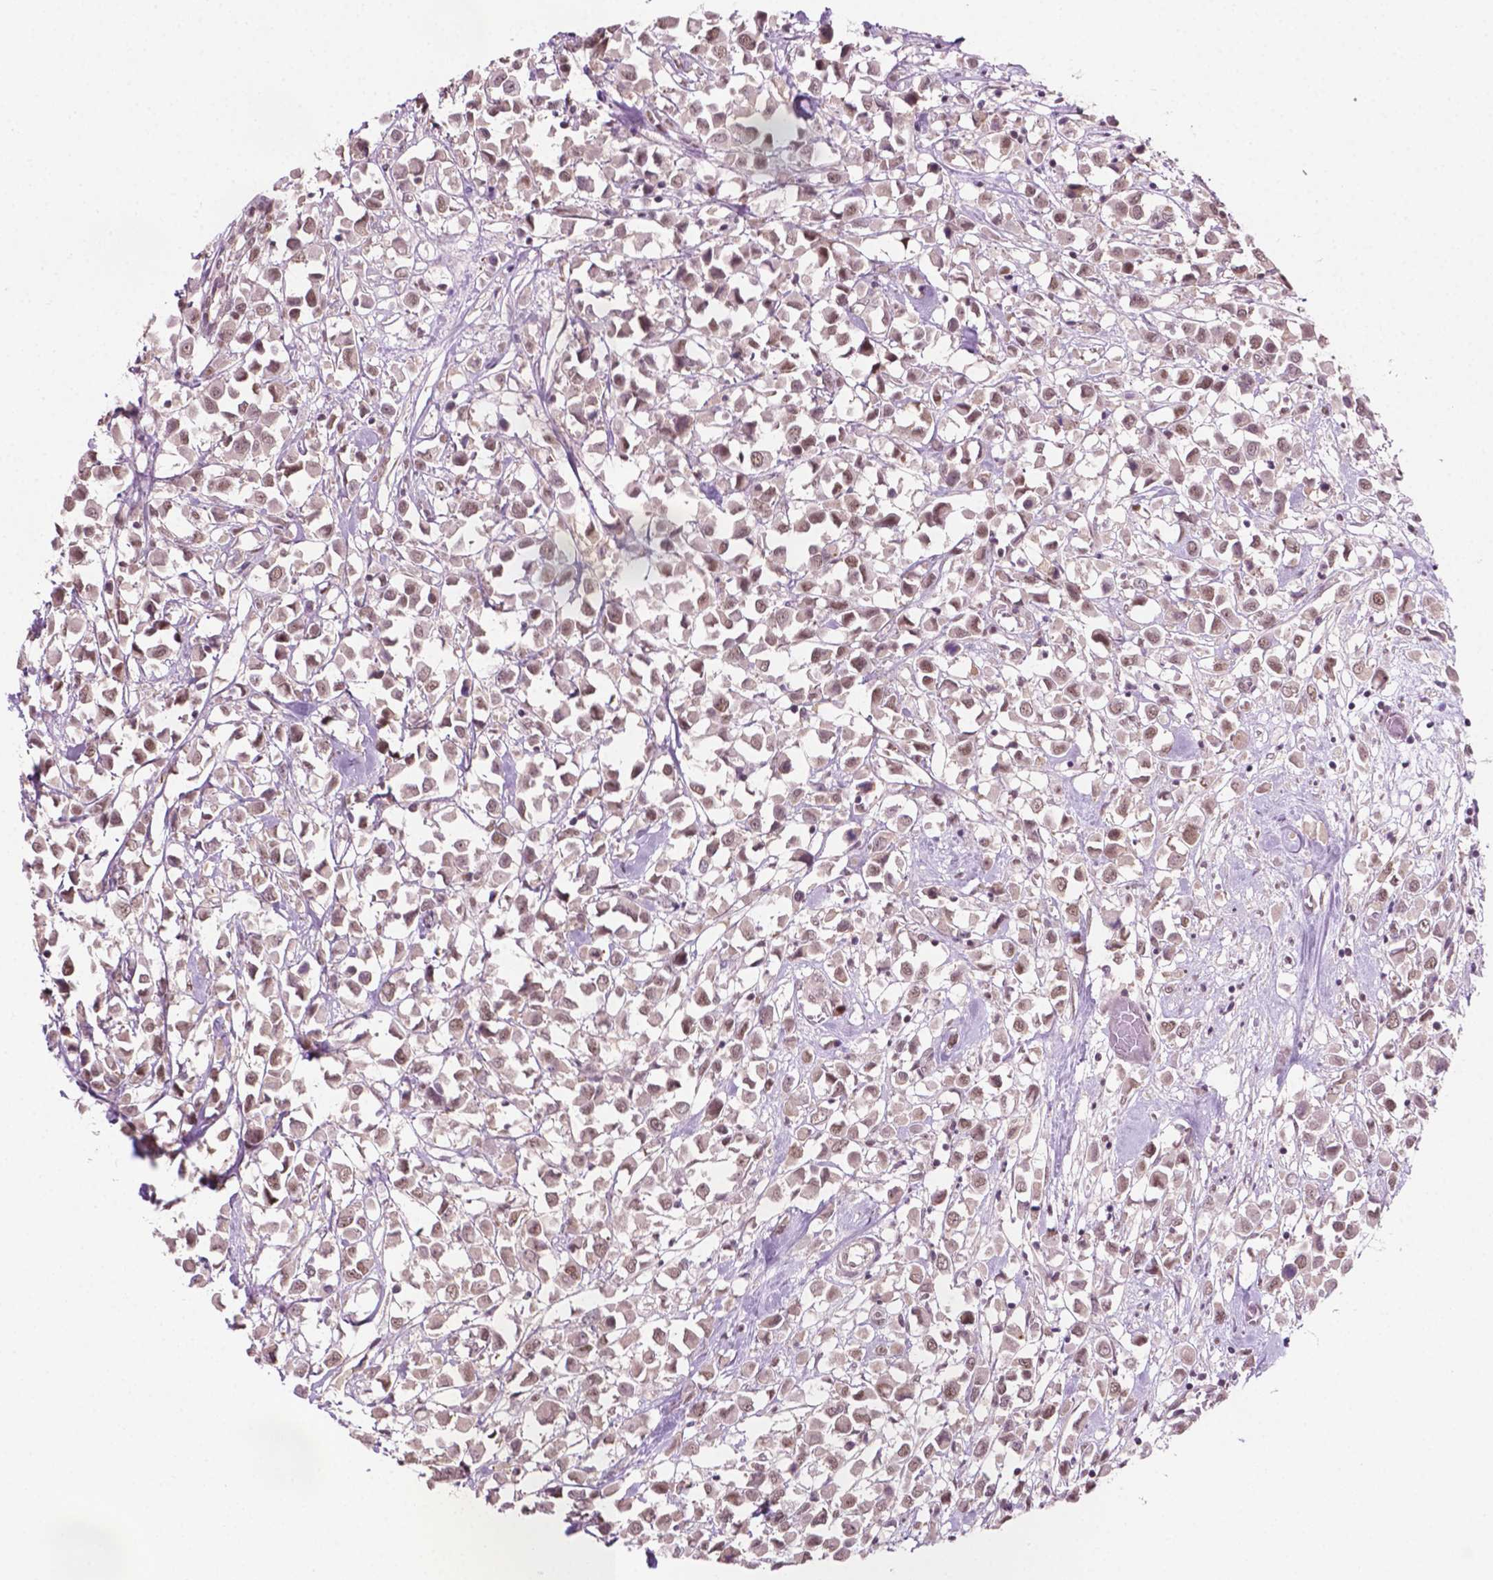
{"staining": {"intensity": "weak", "quantity": ">75%", "location": "nuclear"}, "tissue": "breast cancer", "cell_type": "Tumor cells", "image_type": "cancer", "snomed": [{"axis": "morphology", "description": "Duct carcinoma"}, {"axis": "topography", "description": "Breast"}], "caption": "Human breast cancer (invasive ductal carcinoma) stained with a protein marker reveals weak staining in tumor cells.", "gene": "PHAX", "patient": {"sex": "female", "age": 61}}